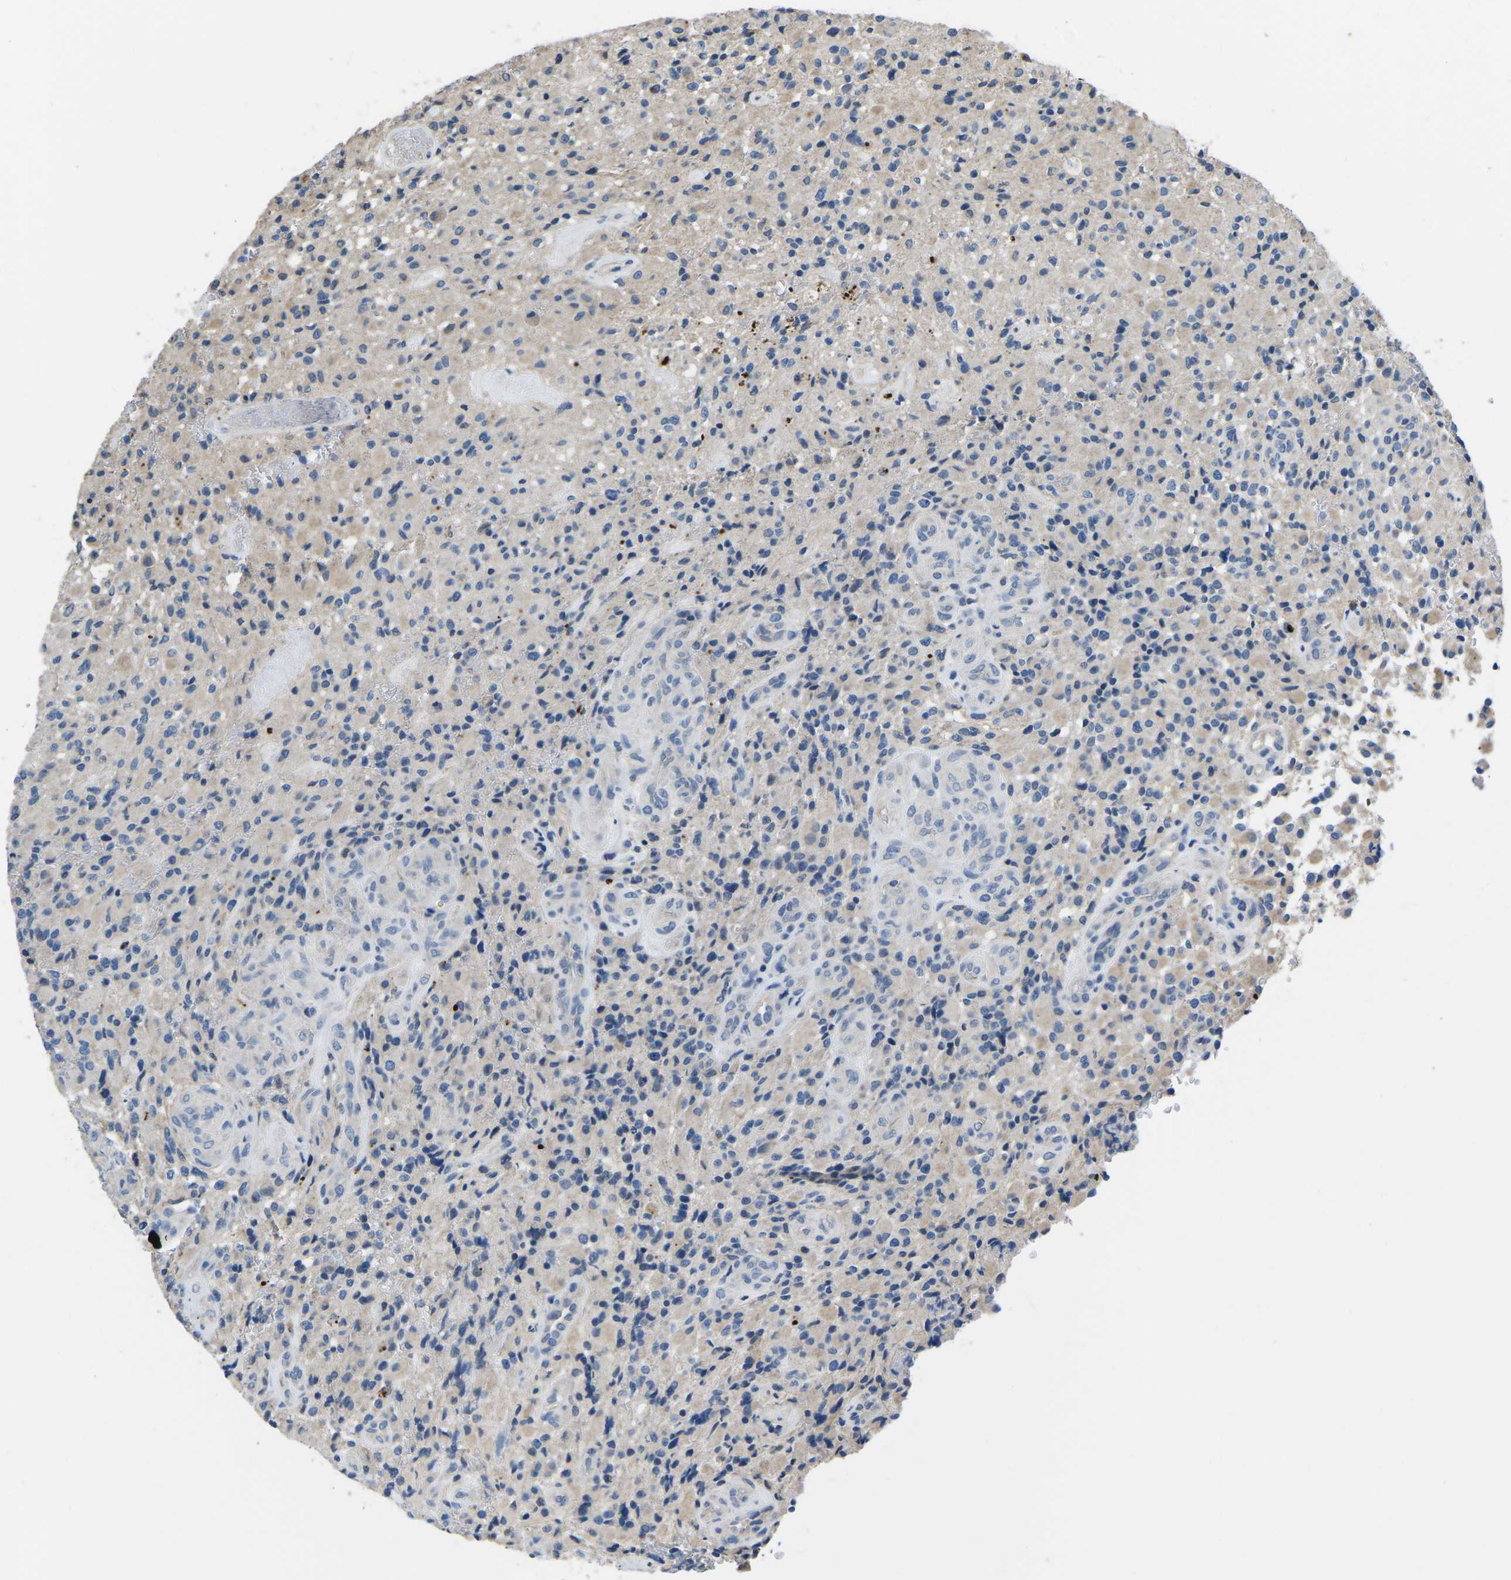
{"staining": {"intensity": "weak", "quantity": "<25%", "location": "cytoplasmic/membranous"}, "tissue": "glioma", "cell_type": "Tumor cells", "image_type": "cancer", "snomed": [{"axis": "morphology", "description": "Glioma, malignant, High grade"}, {"axis": "topography", "description": "Brain"}], "caption": "Immunohistochemistry (IHC) micrograph of neoplastic tissue: malignant glioma (high-grade) stained with DAB displays no significant protein staining in tumor cells.", "gene": "PDCD6IP", "patient": {"sex": "male", "age": 71}}